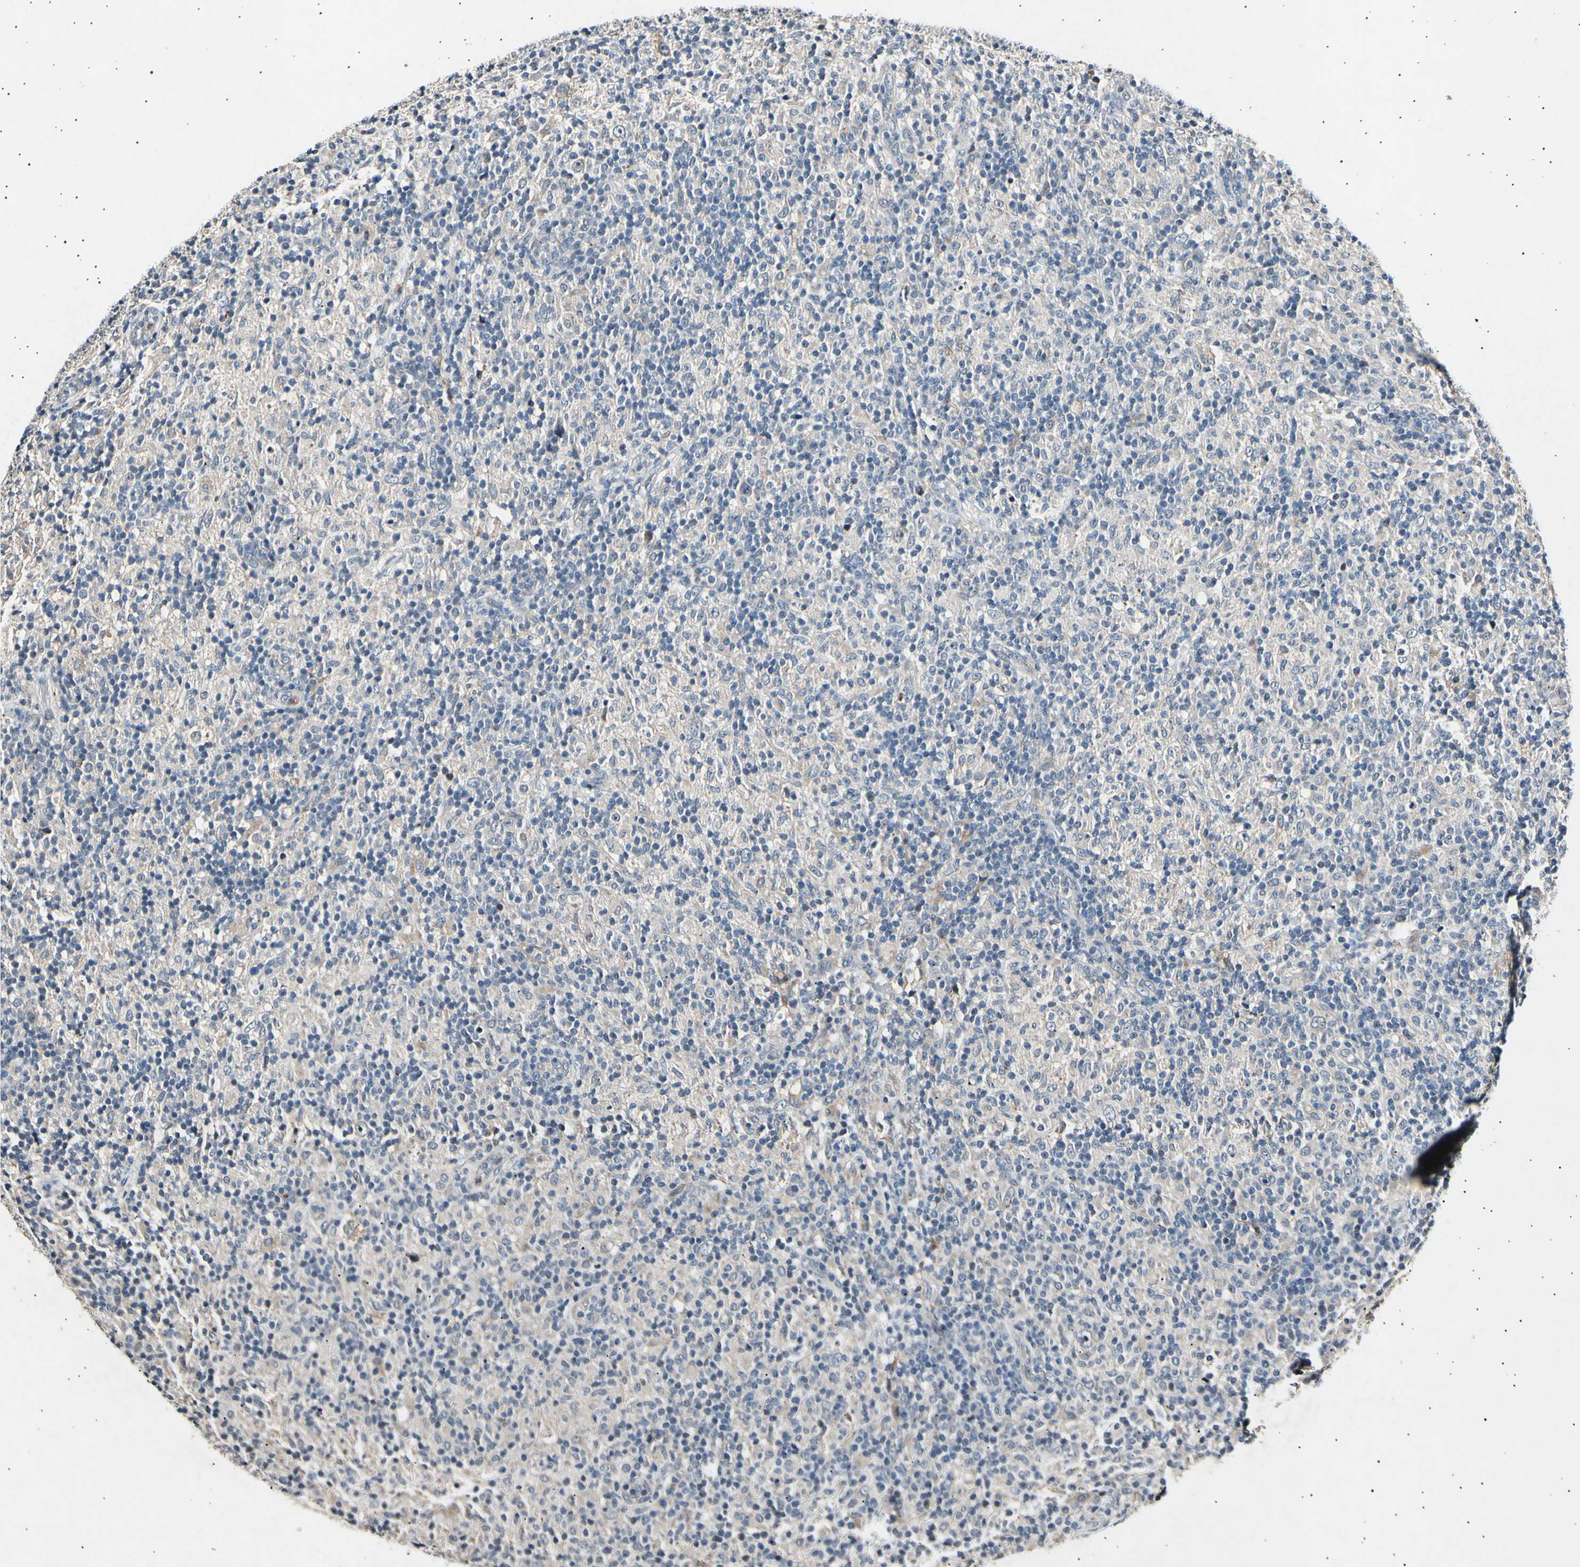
{"staining": {"intensity": "negative", "quantity": "none", "location": "none"}, "tissue": "lymphoma", "cell_type": "Tumor cells", "image_type": "cancer", "snomed": [{"axis": "morphology", "description": "Hodgkin's disease, NOS"}, {"axis": "topography", "description": "Lymph node"}], "caption": "High power microscopy image of an immunohistochemistry (IHC) micrograph of lymphoma, revealing no significant positivity in tumor cells. (DAB immunohistochemistry visualized using brightfield microscopy, high magnification).", "gene": "ADCY3", "patient": {"sex": "male", "age": 70}}